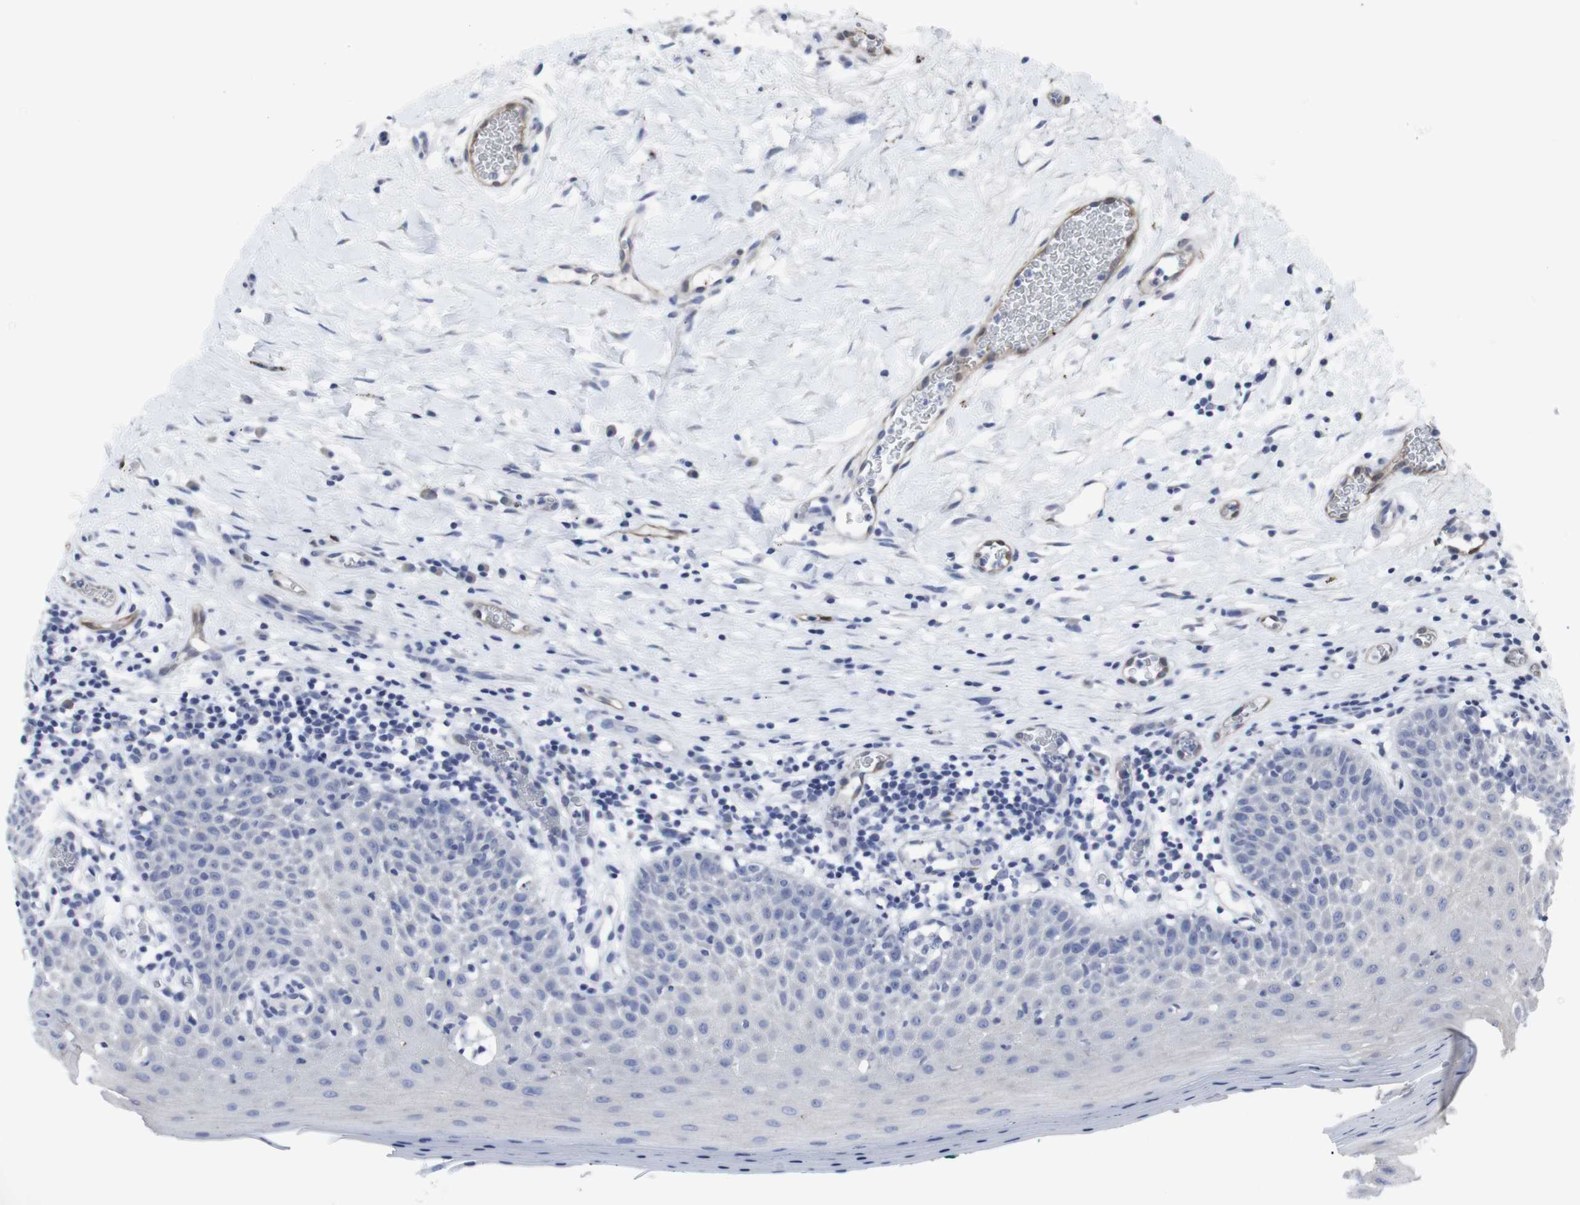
{"staining": {"intensity": "negative", "quantity": "none", "location": "none"}, "tissue": "oral mucosa", "cell_type": "Squamous epithelial cells", "image_type": "normal", "snomed": [{"axis": "morphology", "description": "Normal tissue, NOS"}, {"axis": "topography", "description": "Skeletal muscle"}, {"axis": "topography", "description": "Oral tissue"}], "caption": "An immunohistochemistry histopathology image of normal oral mucosa is shown. There is no staining in squamous epithelial cells of oral mucosa. Nuclei are stained in blue.", "gene": "SNCG", "patient": {"sex": "male", "age": 58}}